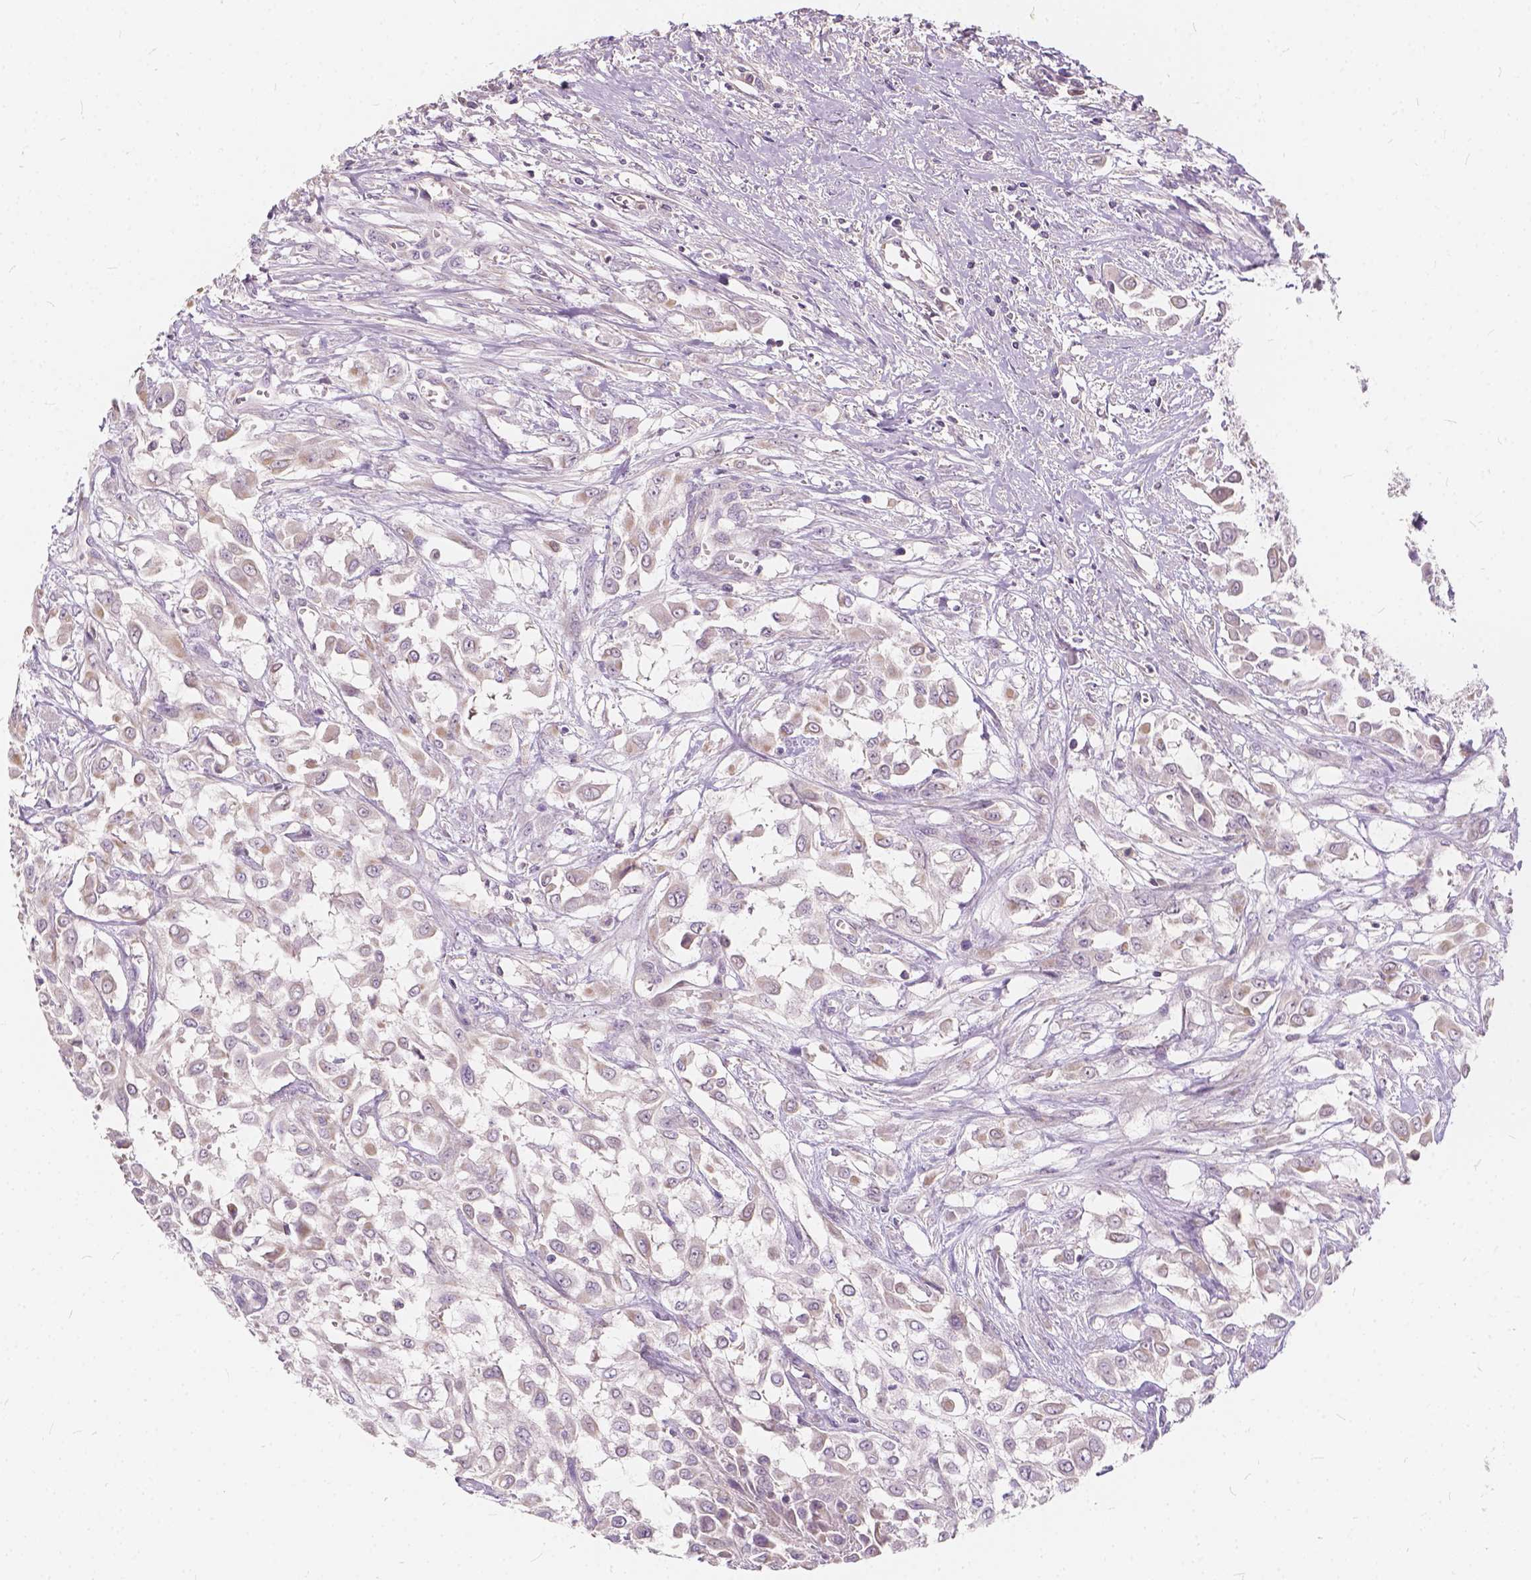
{"staining": {"intensity": "negative", "quantity": "none", "location": "none"}, "tissue": "urothelial cancer", "cell_type": "Tumor cells", "image_type": "cancer", "snomed": [{"axis": "morphology", "description": "Urothelial carcinoma, High grade"}, {"axis": "topography", "description": "Urinary bladder"}], "caption": "Protein analysis of urothelial cancer reveals no significant staining in tumor cells.", "gene": "KIAA0513", "patient": {"sex": "male", "age": 57}}